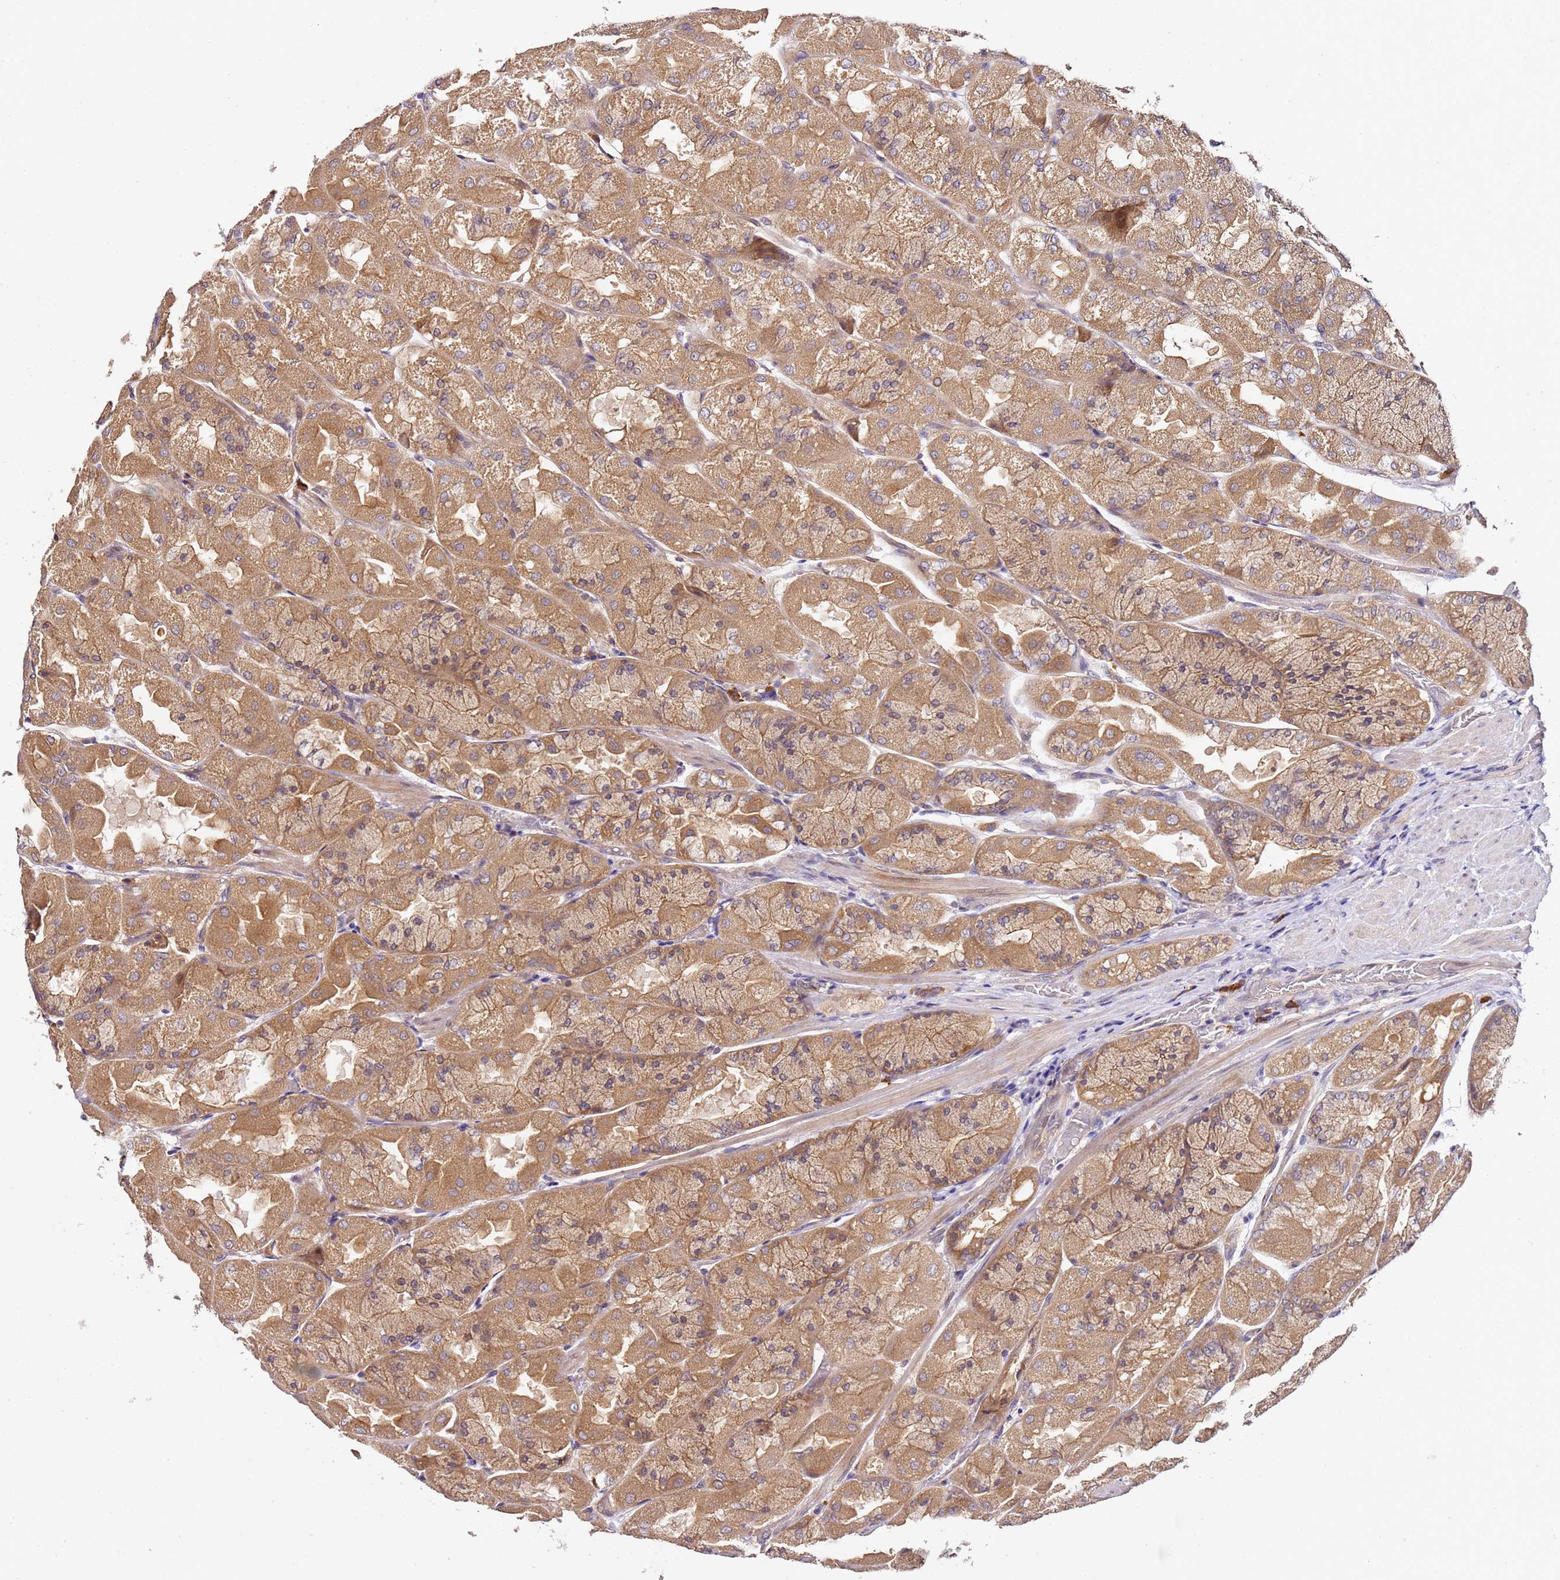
{"staining": {"intensity": "moderate", "quantity": ">75%", "location": "cytoplasmic/membranous"}, "tissue": "stomach", "cell_type": "Glandular cells", "image_type": "normal", "snomed": [{"axis": "morphology", "description": "Normal tissue, NOS"}, {"axis": "topography", "description": "Stomach"}], "caption": "About >75% of glandular cells in normal human stomach exhibit moderate cytoplasmic/membranous protein positivity as visualized by brown immunohistochemical staining.", "gene": "OSBPL2", "patient": {"sex": "female", "age": 61}}